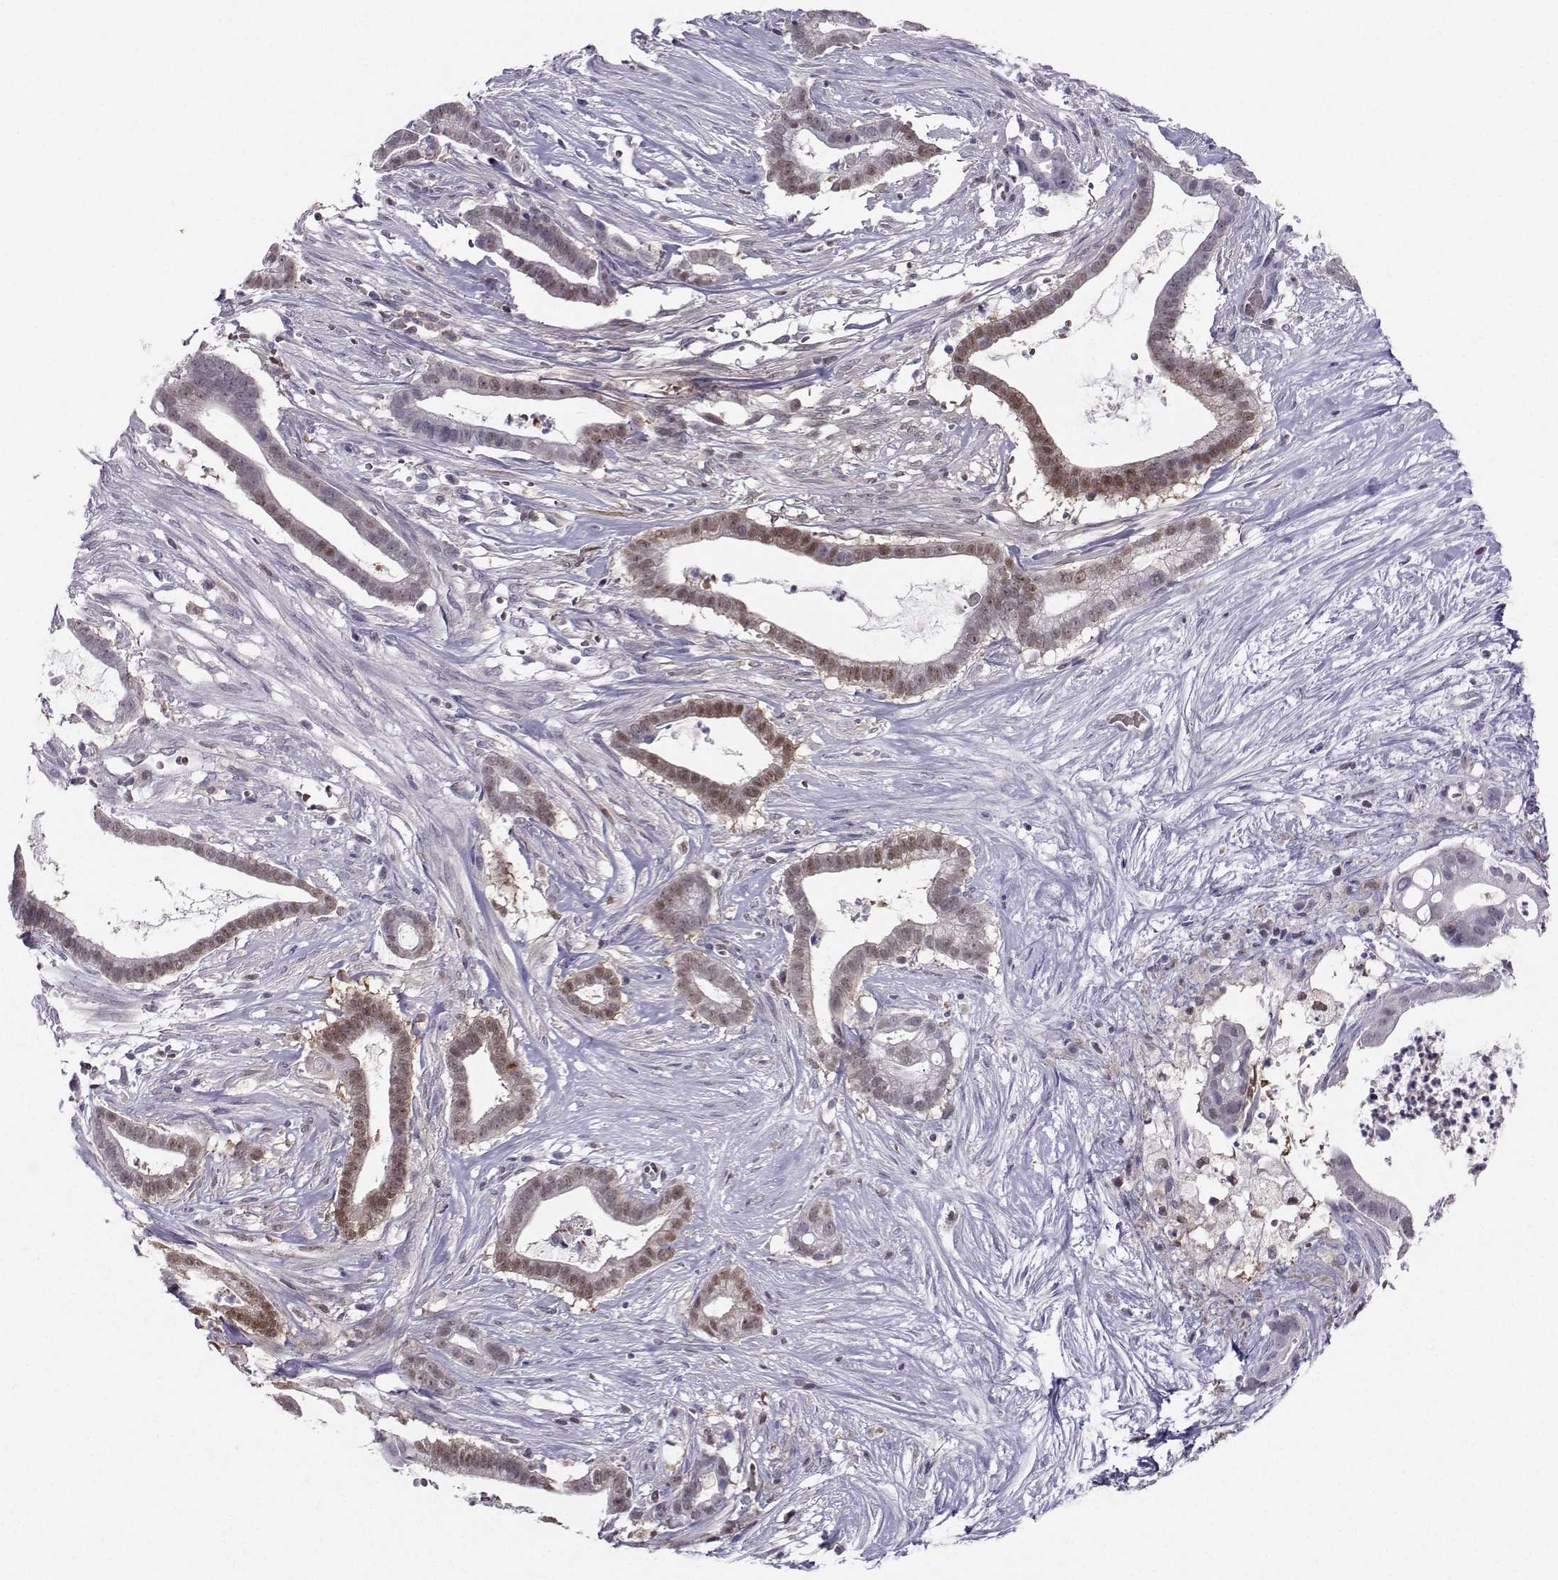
{"staining": {"intensity": "moderate", "quantity": "<25%", "location": "cytoplasmic/membranous,nuclear"}, "tissue": "pancreatic cancer", "cell_type": "Tumor cells", "image_type": "cancer", "snomed": [{"axis": "morphology", "description": "Adenocarcinoma, NOS"}, {"axis": "topography", "description": "Pancreas"}], "caption": "Immunohistochemical staining of human pancreatic cancer (adenocarcinoma) reveals low levels of moderate cytoplasmic/membranous and nuclear positivity in about <25% of tumor cells.", "gene": "PGK1", "patient": {"sex": "male", "age": 61}}